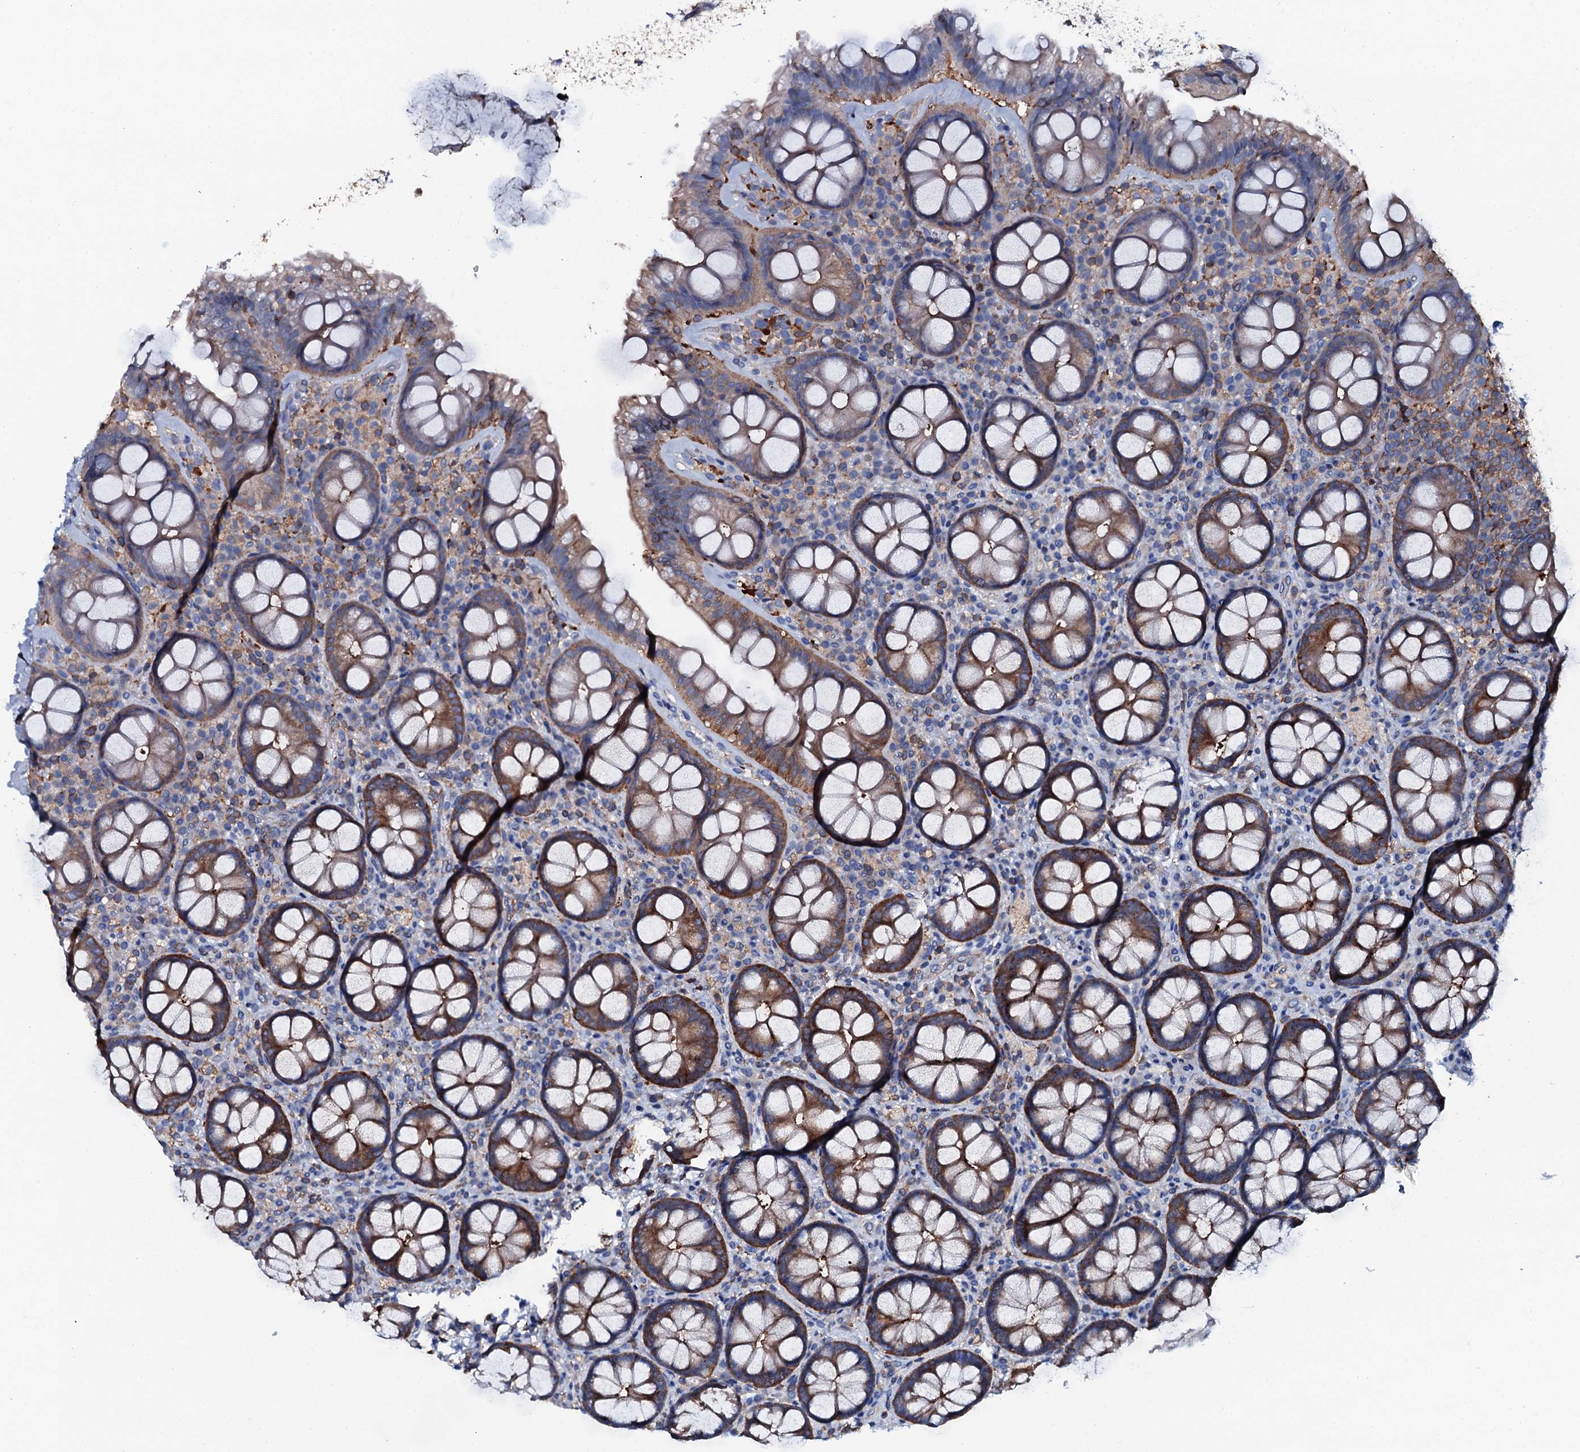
{"staining": {"intensity": "moderate", "quantity": ">75%", "location": "cytoplasmic/membranous"}, "tissue": "rectum", "cell_type": "Glandular cells", "image_type": "normal", "snomed": [{"axis": "morphology", "description": "Normal tissue, NOS"}, {"axis": "topography", "description": "Rectum"}], "caption": "Approximately >75% of glandular cells in benign rectum display moderate cytoplasmic/membranous protein staining as visualized by brown immunohistochemical staining.", "gene": "MS4A4E", "patient": {"sex": "male", "age": 83}}